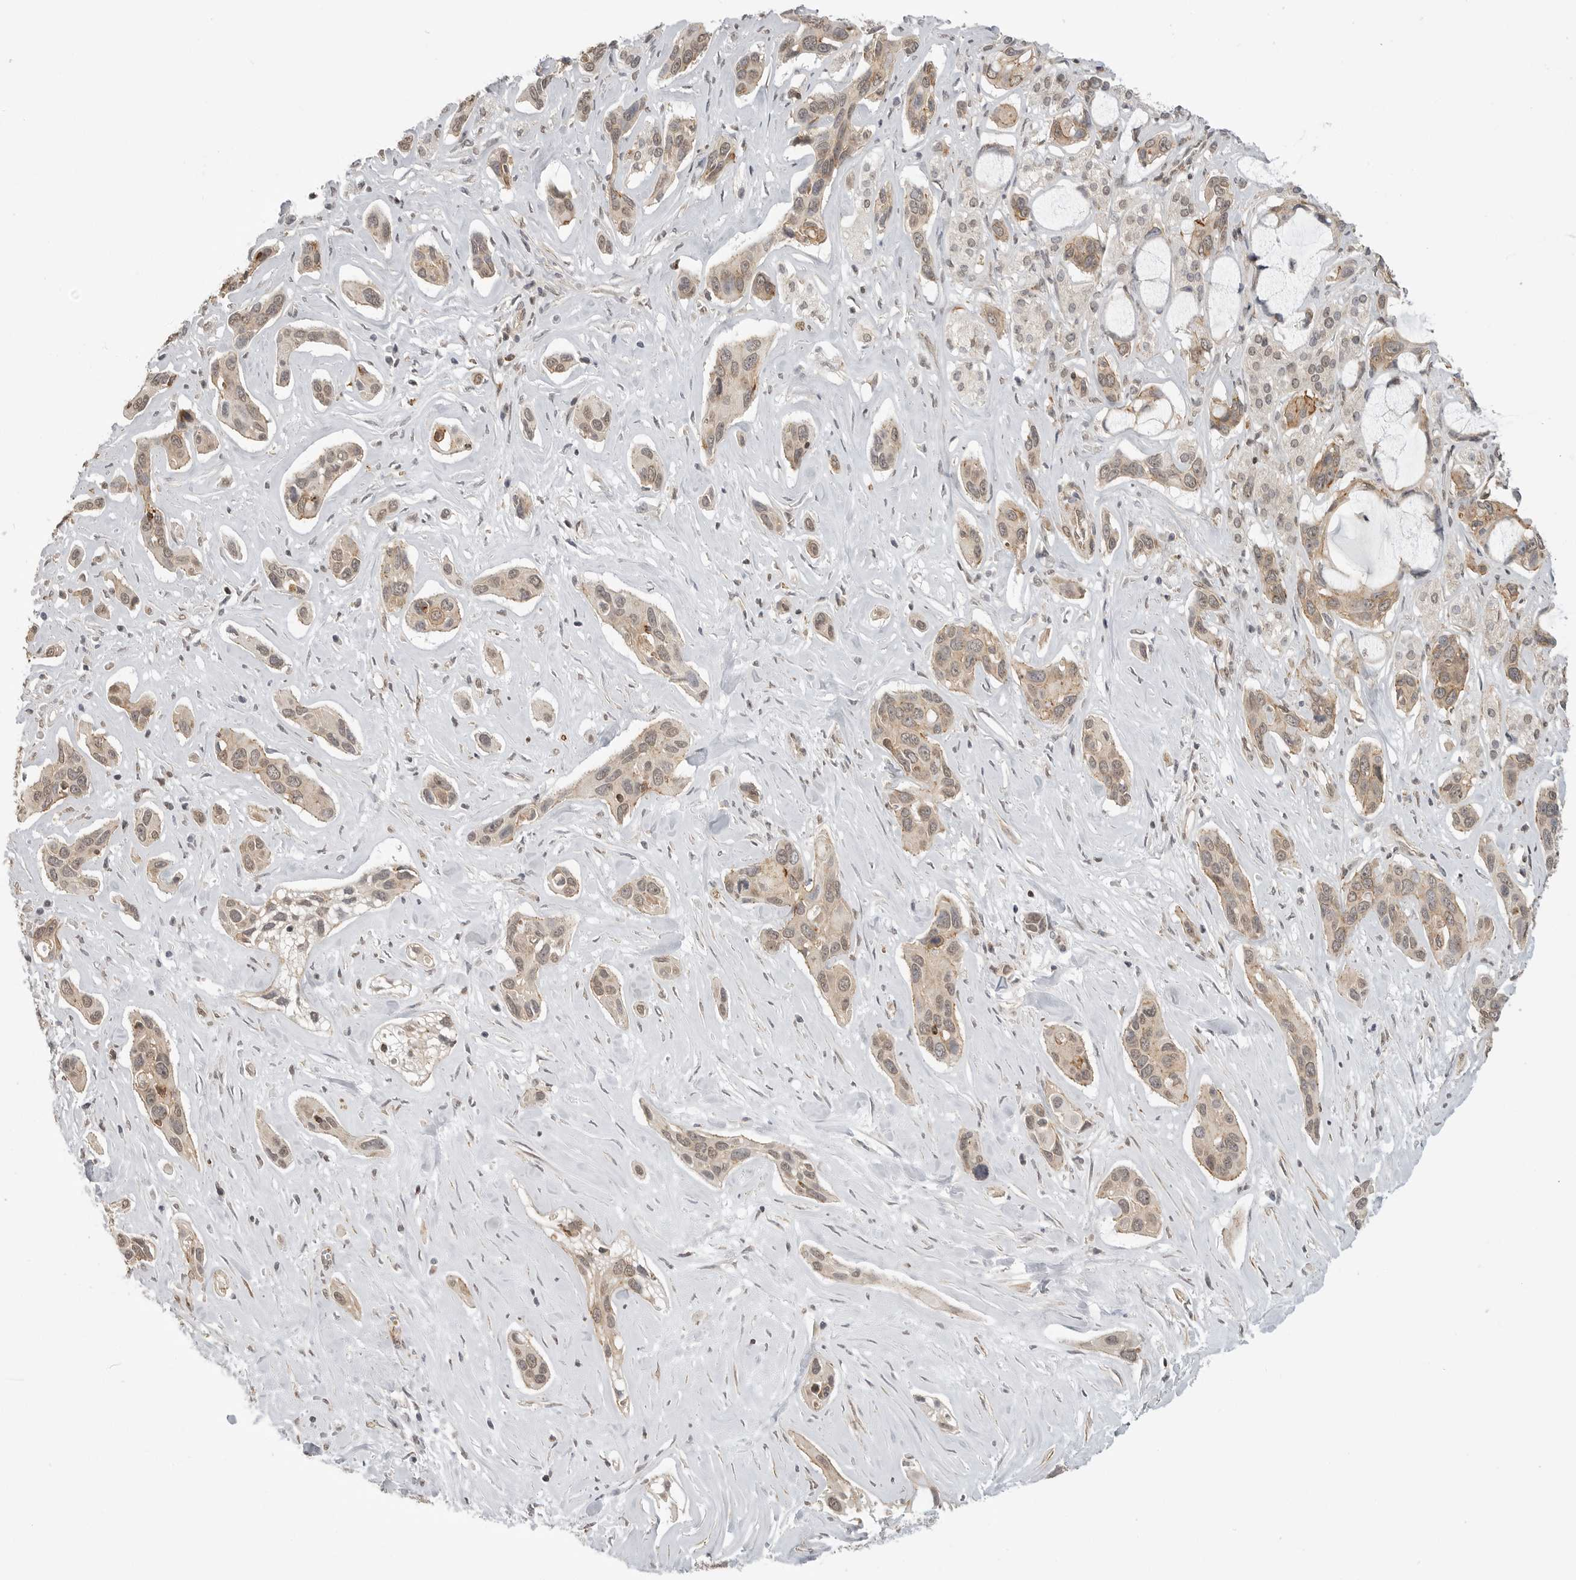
{"staining": {"intensity": "weak", "quantity": ">75%", "location": "cytoplasmic/membranous"}, "tissue": "pancreatic cancer", "cell_type": "Tumor cells", "image_type": "cancer", "snomed": [{"axis": "morphology", "description": "Adenocarcinoma, NOS"}, {"axis": "topography", "description": "Pancreas"}], "caption": "Immunohistochemistry of human pancreatic cancer shows low levels of weak cytoplasmic/membranous positivity in approximately >75% of tumor cells.", "gene": "GPC2", "patient": {"sex": "female", "age": 60}}